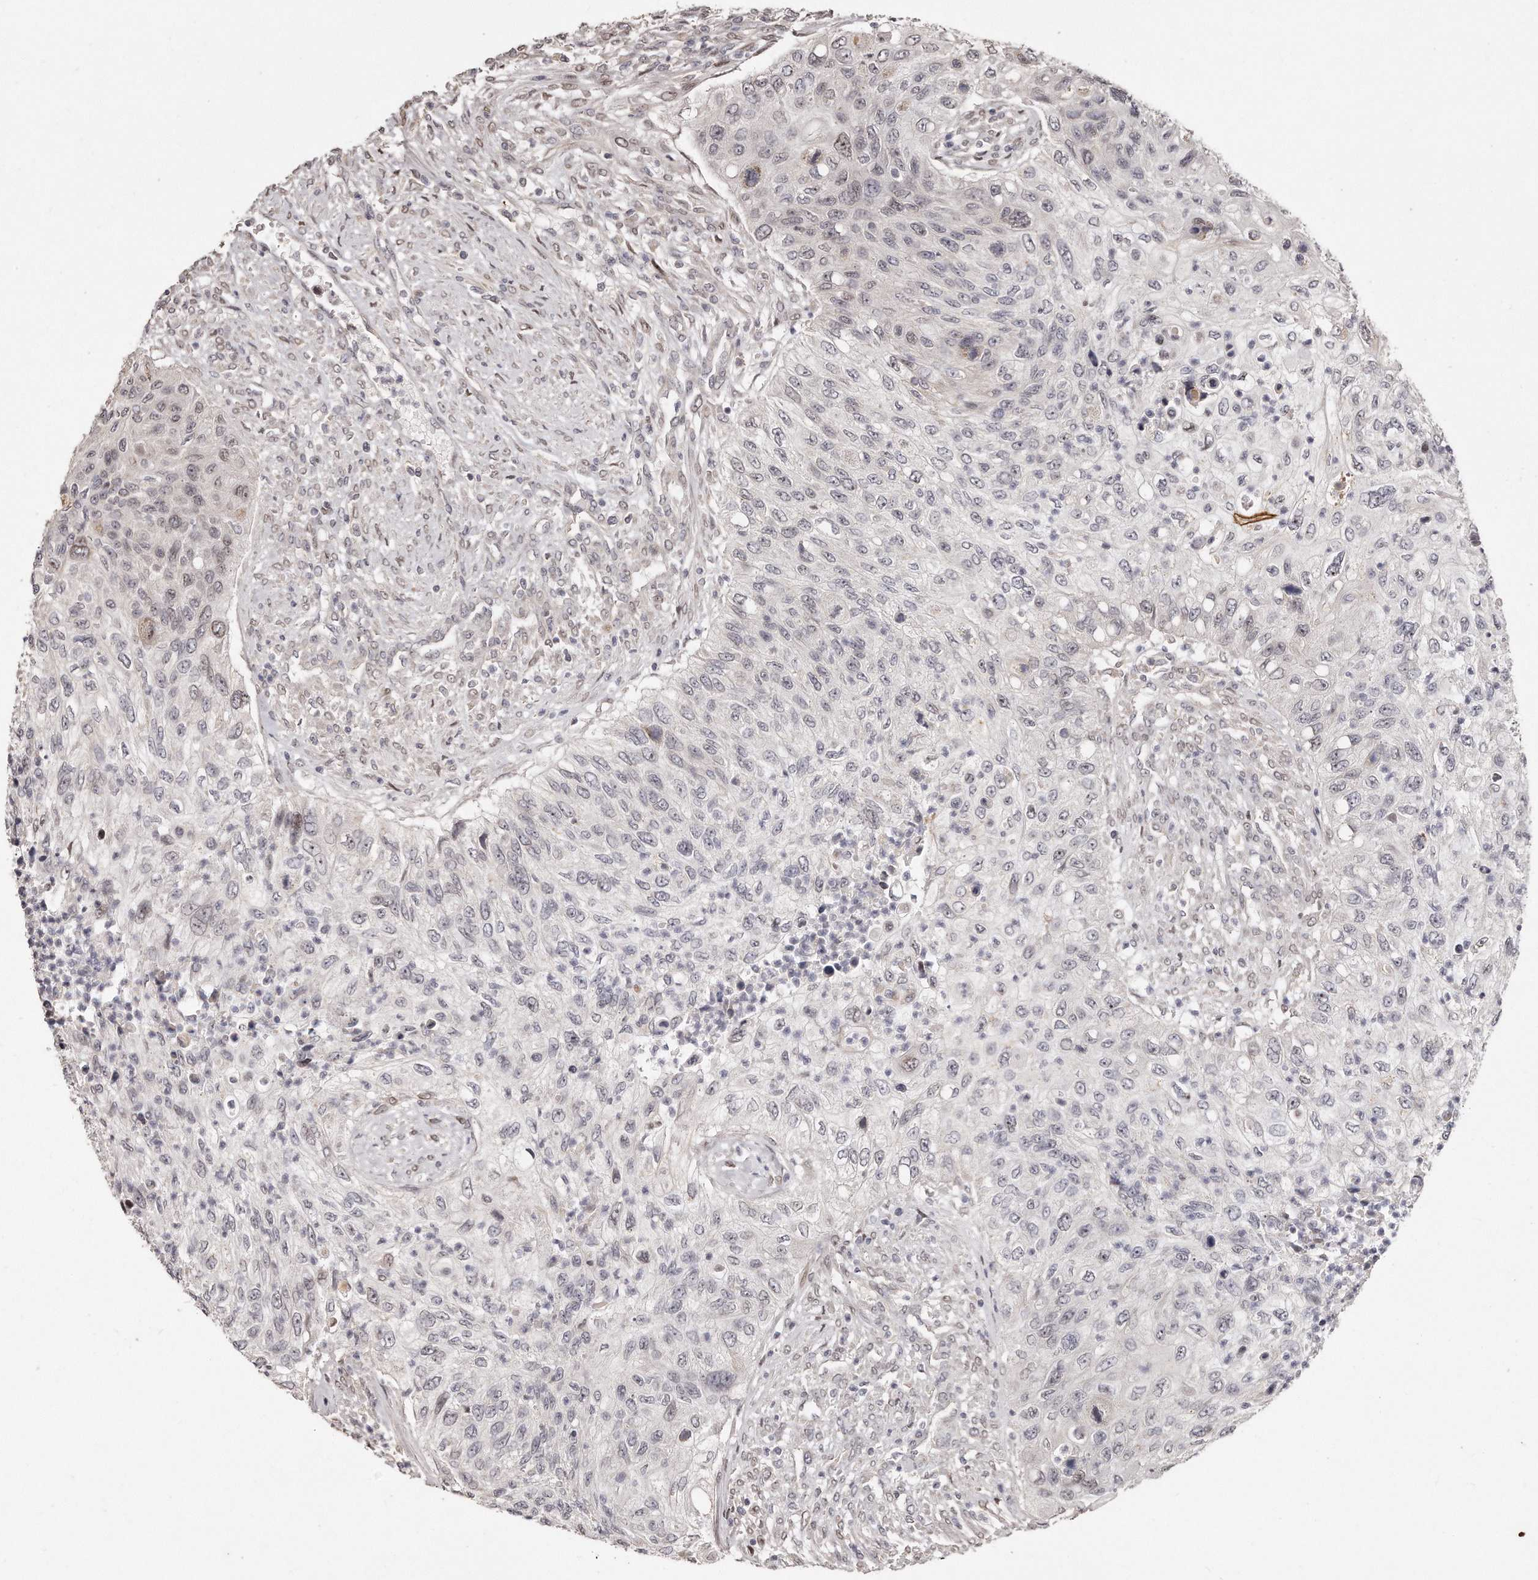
{"staining": {"intensity": "negative", "quantity": "none", "location": "none"}, "tissue": "urothelial cancer", "cell_type": "Tumor cells", "image_type": "cancer", "snomed": [{"axis": "morphology", "description": "Urothelial carcinoma, High grade"}, {"axis": "topography", "description": "Urinary bladder"}], "caption": "DAB immunohistochemical staining of human urothelial carcinoma (high-grade) demonstrates no significant positivity in tumor cells.", "gene": "HASPIN", "patient": {"sex": "female", "age": 60}}